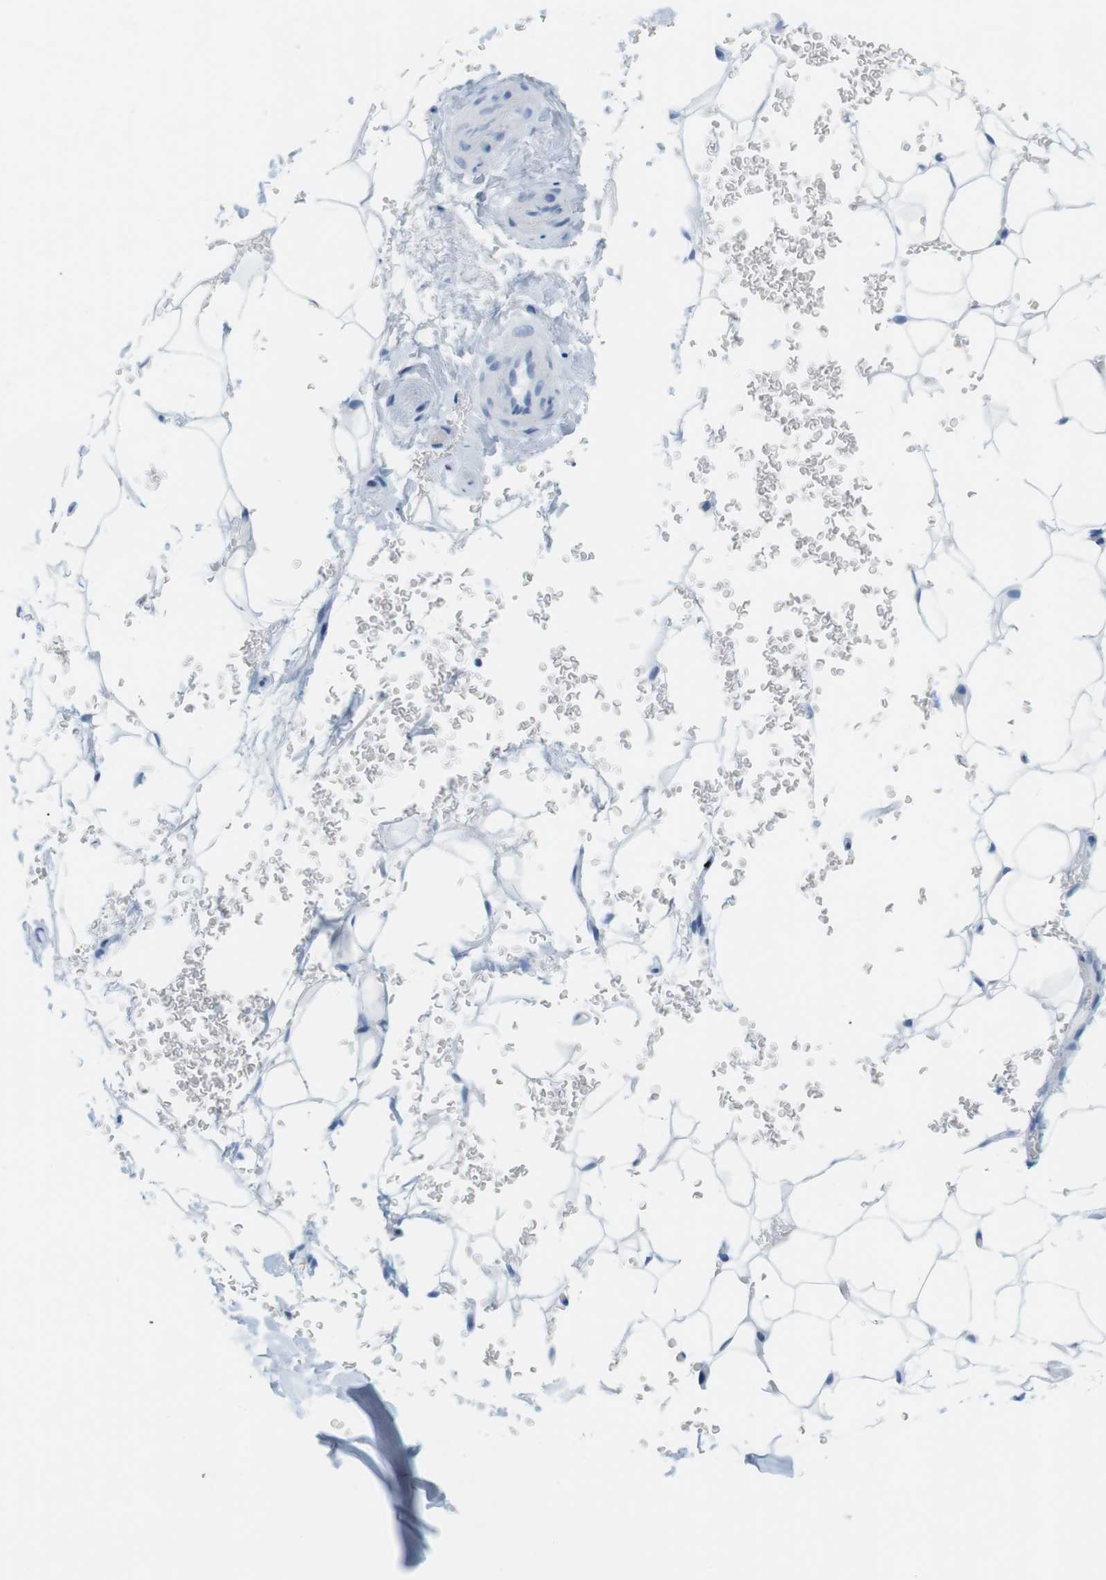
{"staining": {"intensity": "negative", "quantity": "none", "location": "none"}, "tissue": "adipose tissue", "cell_type": "Adipocytes", "image_type": "normal", "snomed": [{"axis": "morphology", "description": "Normal tissue, NOS"}, {"axis": "topography", "description": "Peripheral nerve tissue"}], "caption": "High magnification brightfield microscopy of normal adipose tissue stained with DAB (3,3'-diaminobenzidine) (brown) and counterstained with hematoxylin (blue): adipocytes show no significant positivity.", "gene": "TNNT2", "patient": {"sex": "male", "age": 70}}